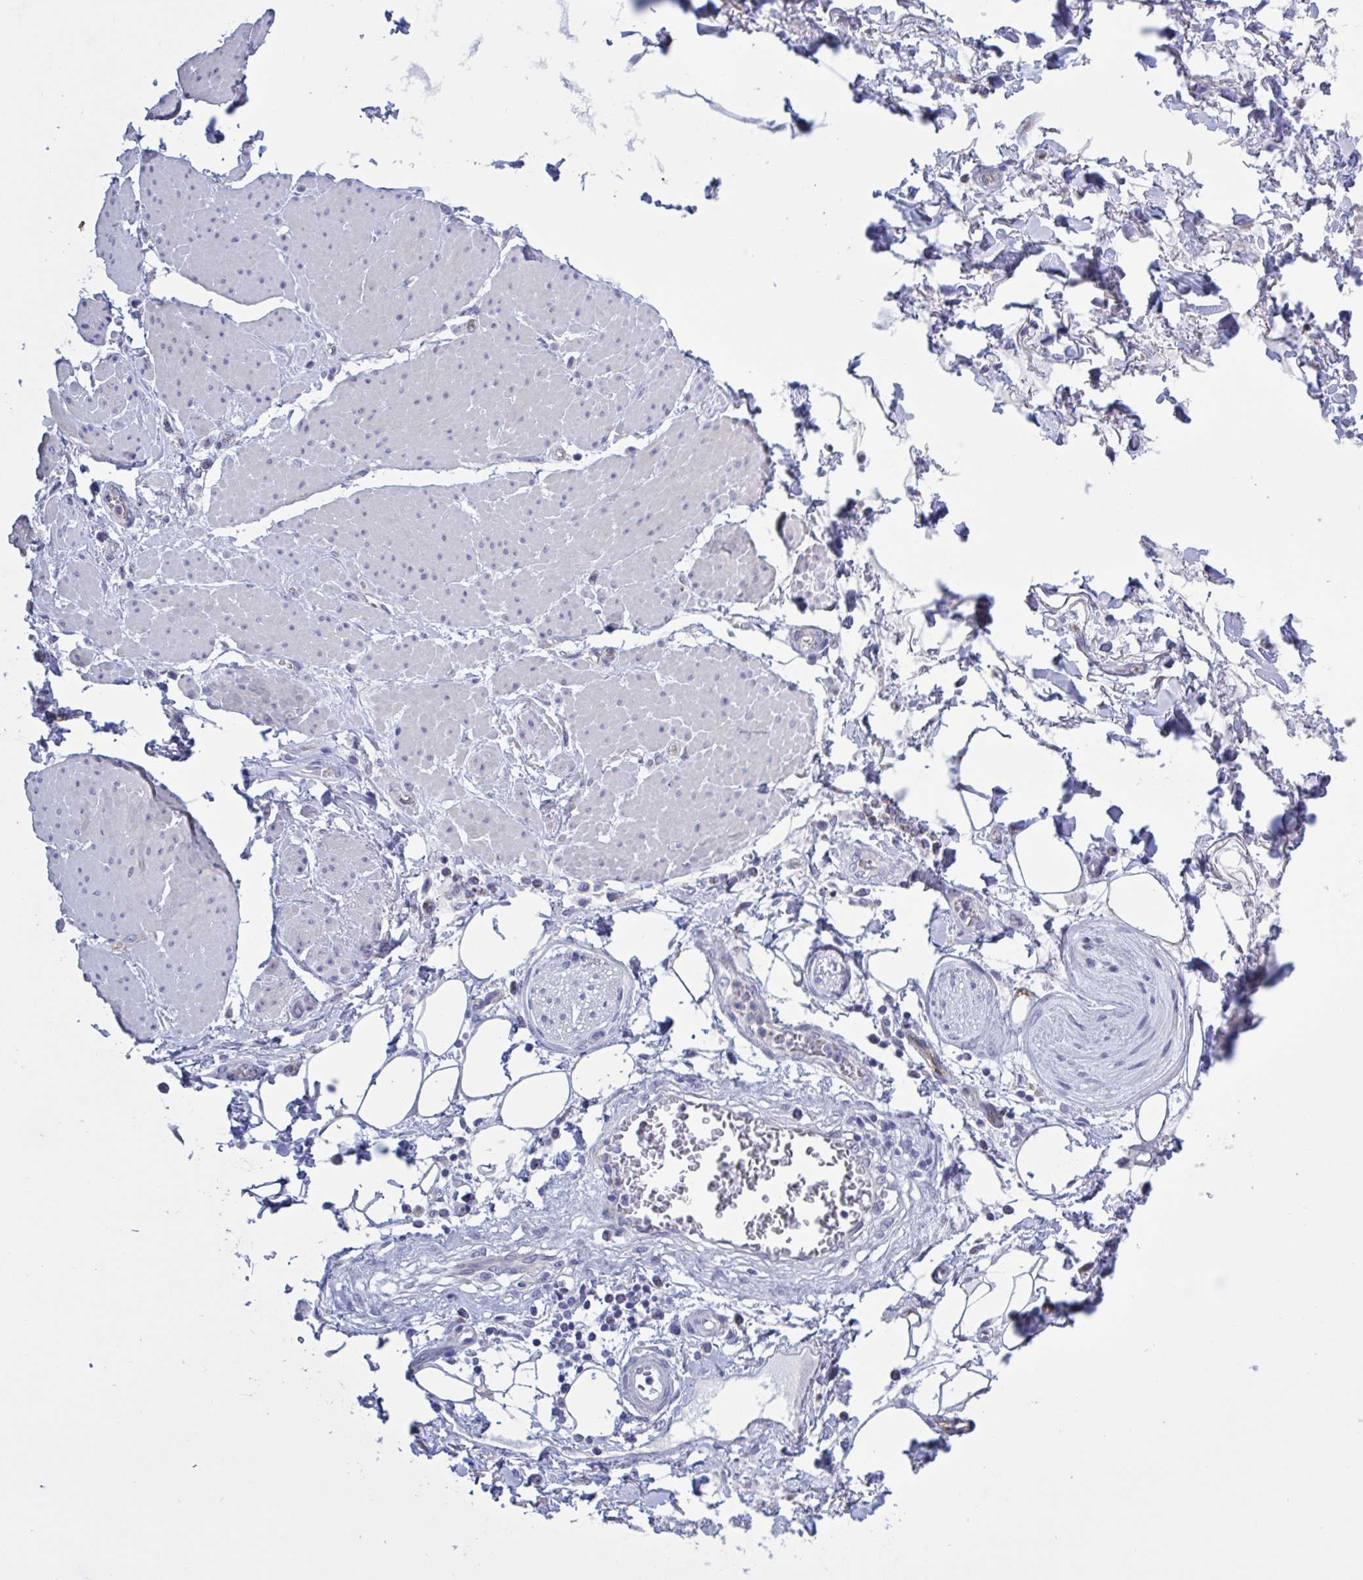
{"staining": {"intensity": "negative", "quantity": "none", "location": "none"}, "tissue": "adipose tissue", "cell_type": "Adipocytes", "image_type": "normal", "snomed": [{"axis": "morphology", "description": "Normal tissue, NOS"}, {"axis": "topography", "description": "Vagina"}, {"axis": "topography", "description": "Peripheral nerve tissue"}], "caption": "High power microscopy micrograph of an immunohistochemistry (IHC) image of normal adipose tissue, revealing no significant staining in adipocytes. Nuclei are stained in blue.", "gene": "ST14", "patient": {"sex": "female", "age": 71}}